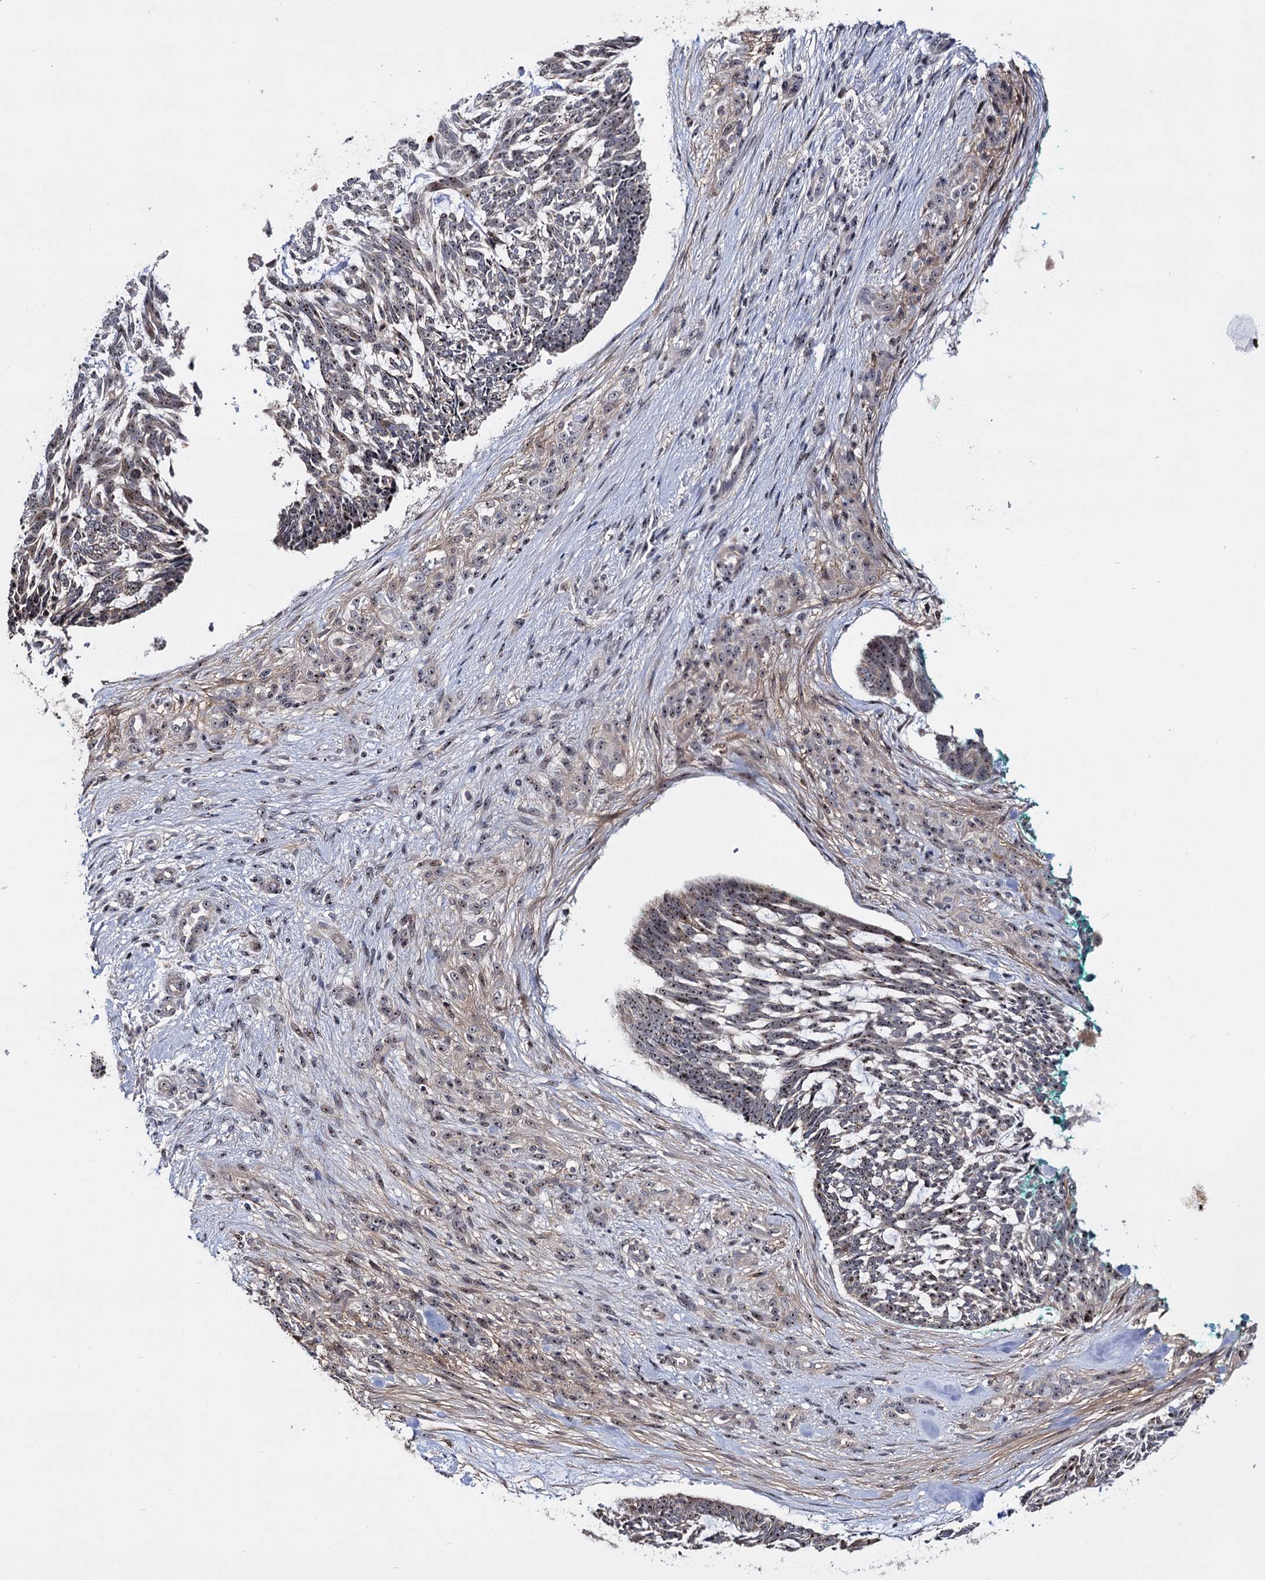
{"staining": {"intensity": "weak", "quantity": "25%-75%", "location": "nuclear"}, "tissue": "skin cancer", "cell_type": "Tumor cells", "image_type": "cancer", "snomed": [{"axis": "morphology", "description": "Basal cell carcinoma"}, {"axis": "topography", "description": "Skin"}], "caption": "Immunohistochemistry histopathology image of neoplastic tissue: human basal cell carcinoma (skin) stained using IHC displays low levels of weak protein expression localized specifically in the nuclear of tumor cells, appearing as a nuclear brown color.", "gene": "SUPT20H", "patient": {"sex": "male", "age": 88}}